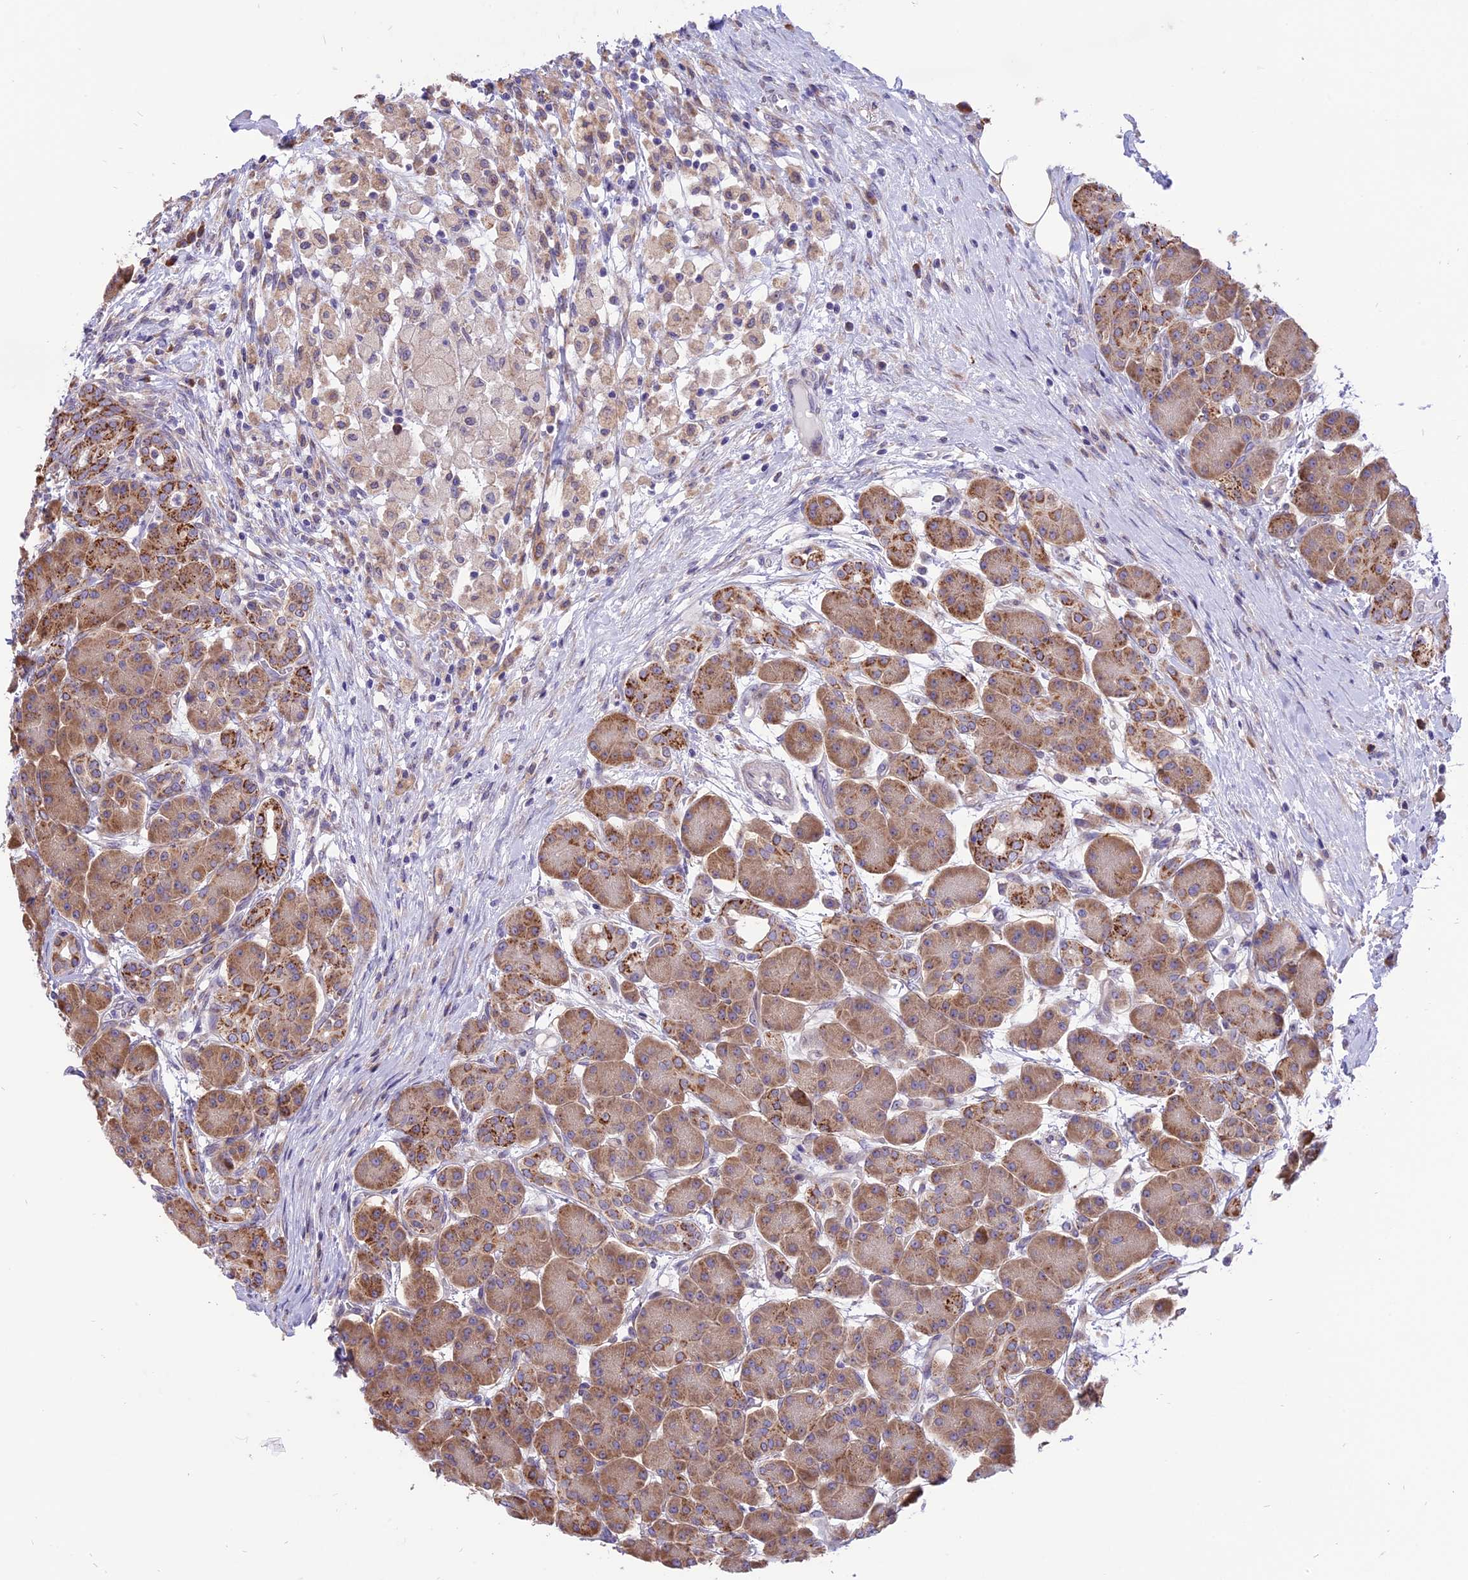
{"staining": {"intensity": "moderate", "quantity": ">75%", "location": "cytoplasmic/membranous"}, "tissue": "pancreas", "cell_type": "Exocrine glandular cells", "image_type": "normal", "snomed": [{"axis": "morphology", "description": "Normal tissue, NOS"}, {"axis": "topography", "description": "Pancreas"}], "caption": "The micrograph shows immunohistochemical staining of normal pancreas. There is moderate cytoplasmic/membranous staining is seen in about >75% of exocrine glandular cells. (DAB IHC with brightfield microscopy, high magnification).", "gene": "ARMCX6", "patient": {"sex": "male", "age": 63}}